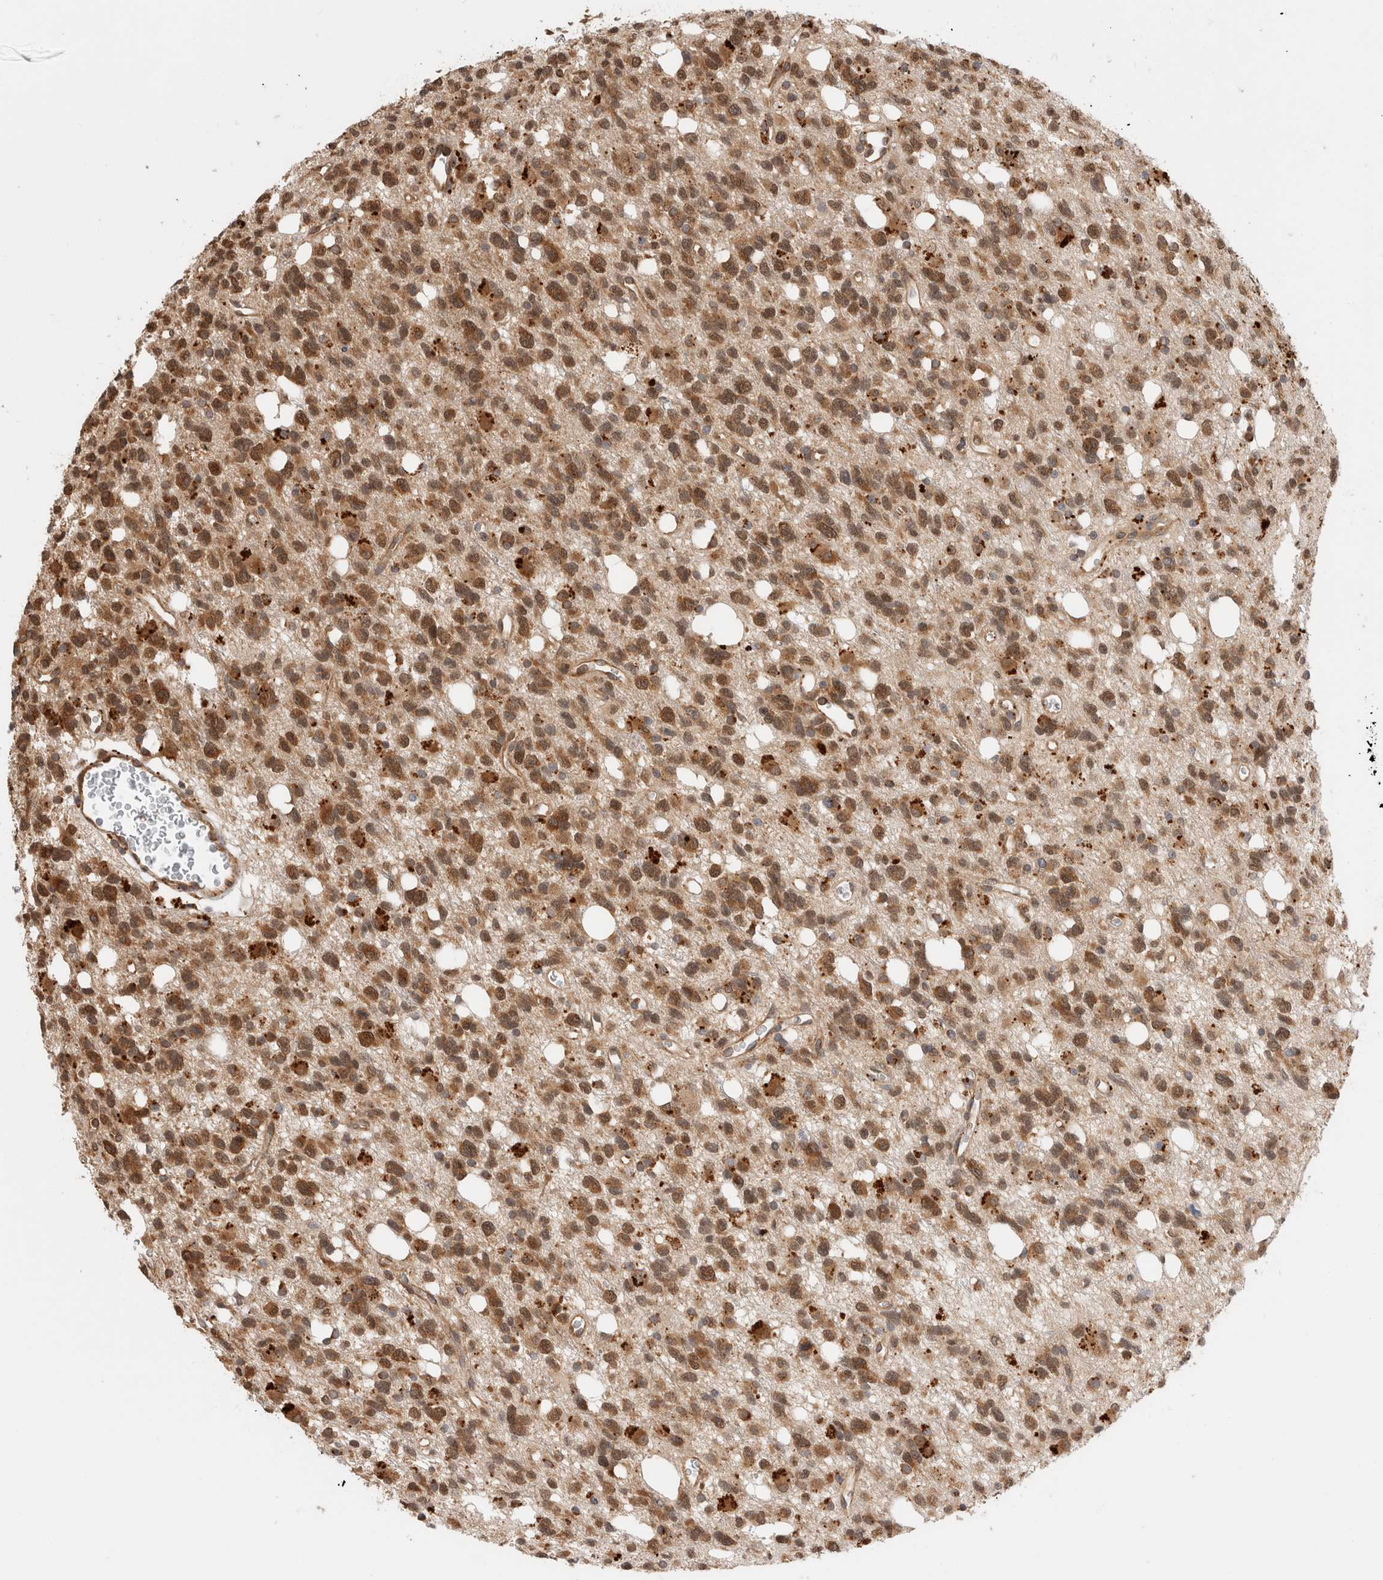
{"staining": {"intensity": "moderate", "quantity": ">75%", "location": "cytoplasmic/membranous"}, "tissue": "glioma", "cell_type": "Tumor cells", "image_type": "cancer", "snomed": [{"axis": "morphology", "description": "Glioma, malignant, High grade"}, {"axis": "topography", "description": "Brain"}], "caption": "Human glioma stained for a protein (brown) reveals moderate cytoplasmic/membranous positive staining in about >75% of tumor cells.", "gene": "ACTL9", "patient": {"sex": "female", "age": 62}}